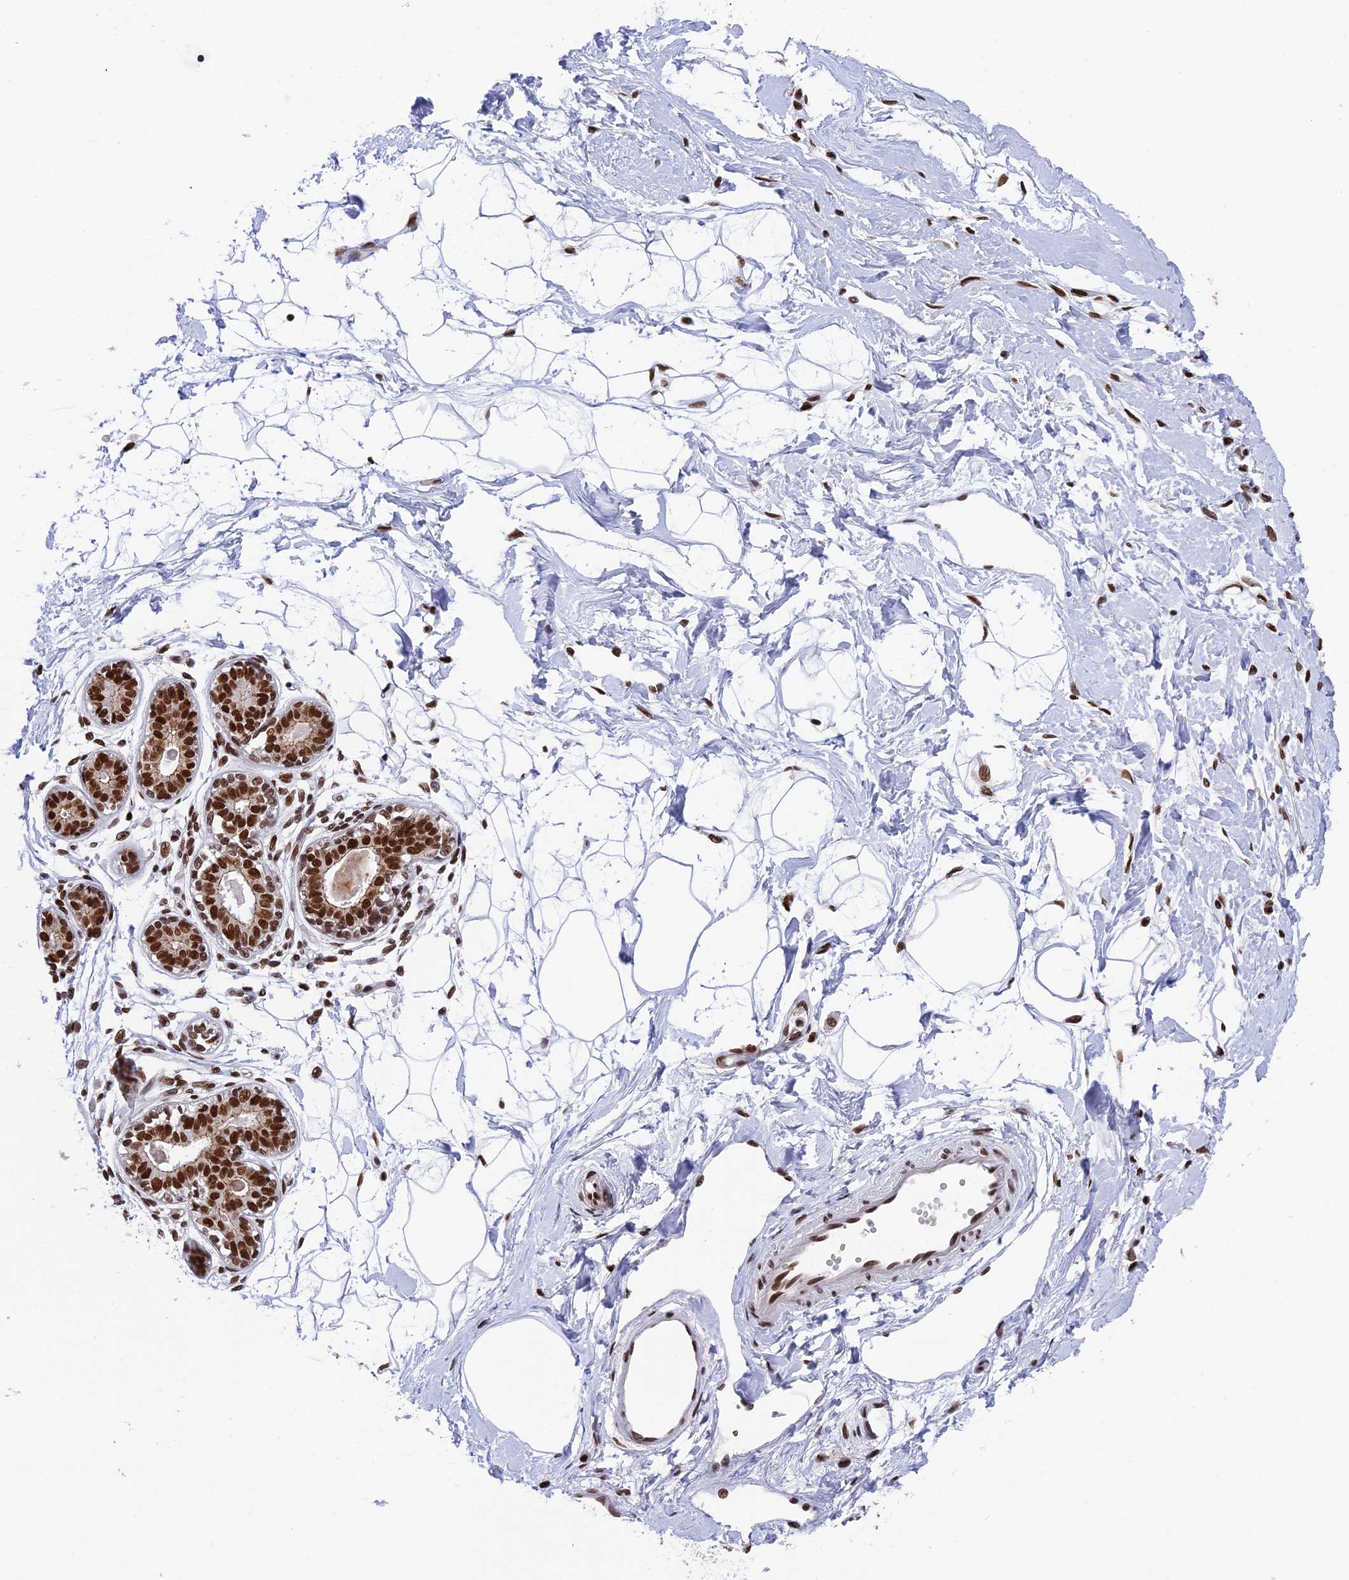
{"staining": {"intensity": "strong", "quantity": ">75%", "location": "nuclear"}, "tissue": "breast", "cell_type": "Adipocytes", "image_type": "normal", "snomed": [{"axis": "morphology", "description": "Normal tissue, NOS"}, {"axis": "topography", "description": "Breast"}], "caption": "Immunohistochemistry histopathology image of benign breast stained for a protein (brown), which shows high levels of strong nuclear expression in approximately >75% of adipocytes.", "gene": "EEF1AKMT3", "patient": {"sex": "female", "age": 45}}